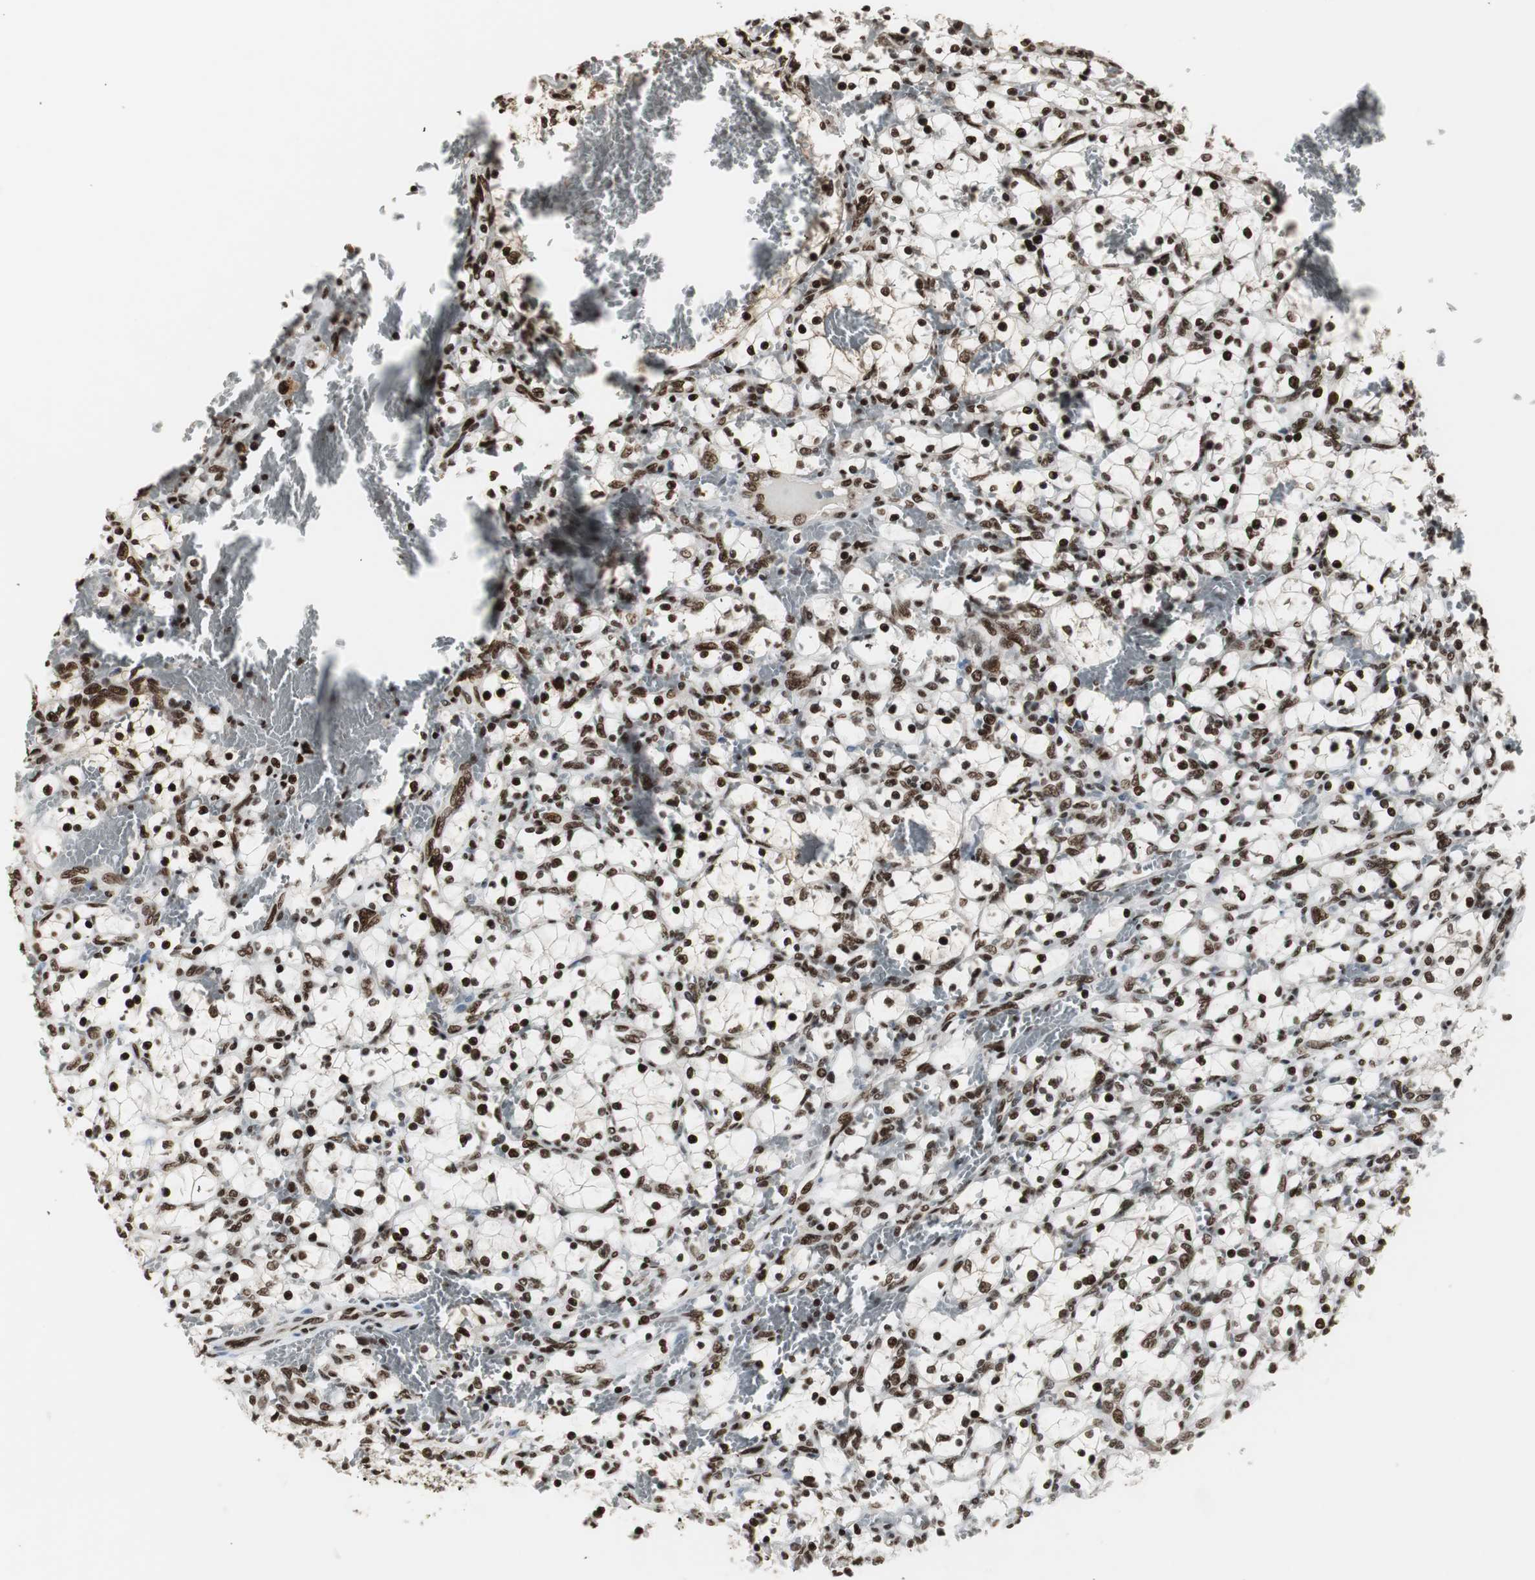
{"staining": {"intensity": "strong", "quantity": ">75%", "location": "nuclear"}, "tissue": "renal cancer", "cell_type": "Tumor cells", "image_type": "cancer", "snomed": [{"axis": "morphology", "description": "Adenocarcinoma, NOS"}, {"axis": "topography", "description": "Kidney"}], "caption": "Immunohistochemical staining of human adenocarcinoma (renal) displays strong nuclear protein positivity in about >75% of tumor cells.", "gene": "PARN", "patient": {"sex": "female", "age": 69}}